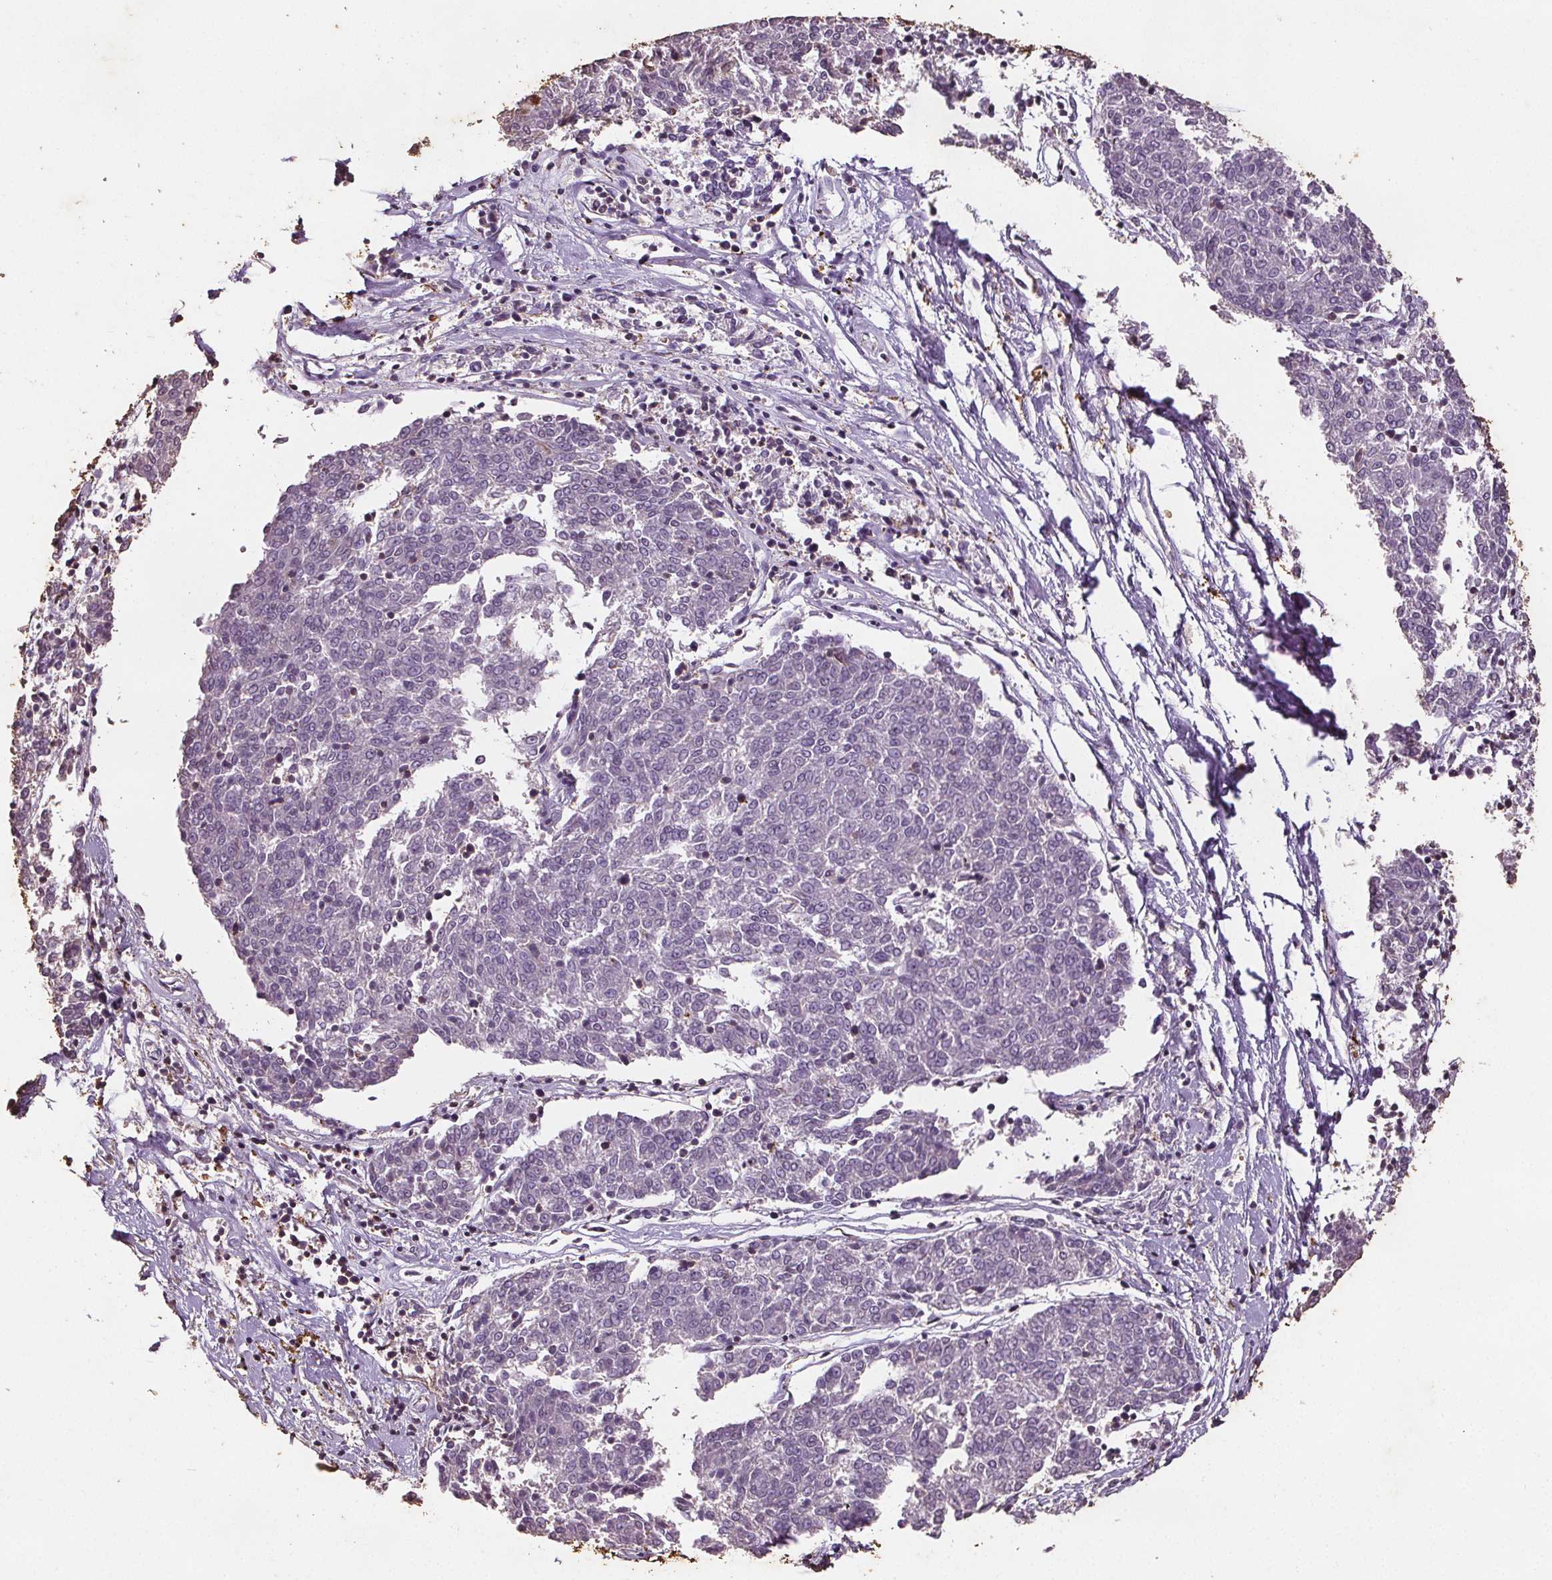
{"staining": {"intensity": "negative", "quantity": "none", "location": "none"}, "tissue": "melanoma", "cell_type": "Tumor cells", "image_type": "cancer", "snomed": [{"axis": "morphology", "description": "Malignant melanoma, NOS"}, {"axis": "topography", "description": "Skin"}], "caption": "High magnification brightfield microscopy of melanoma stained with DAB (3,3'-diaminobenzidine) (brown) and counterstained with hematoxylin (blue): tumor cells show no significant staining. (DAB immunohistochemistry (IHC), high magnification).", "gene": "C19orf84", "patient": {"sex": "female", "age": 72}}